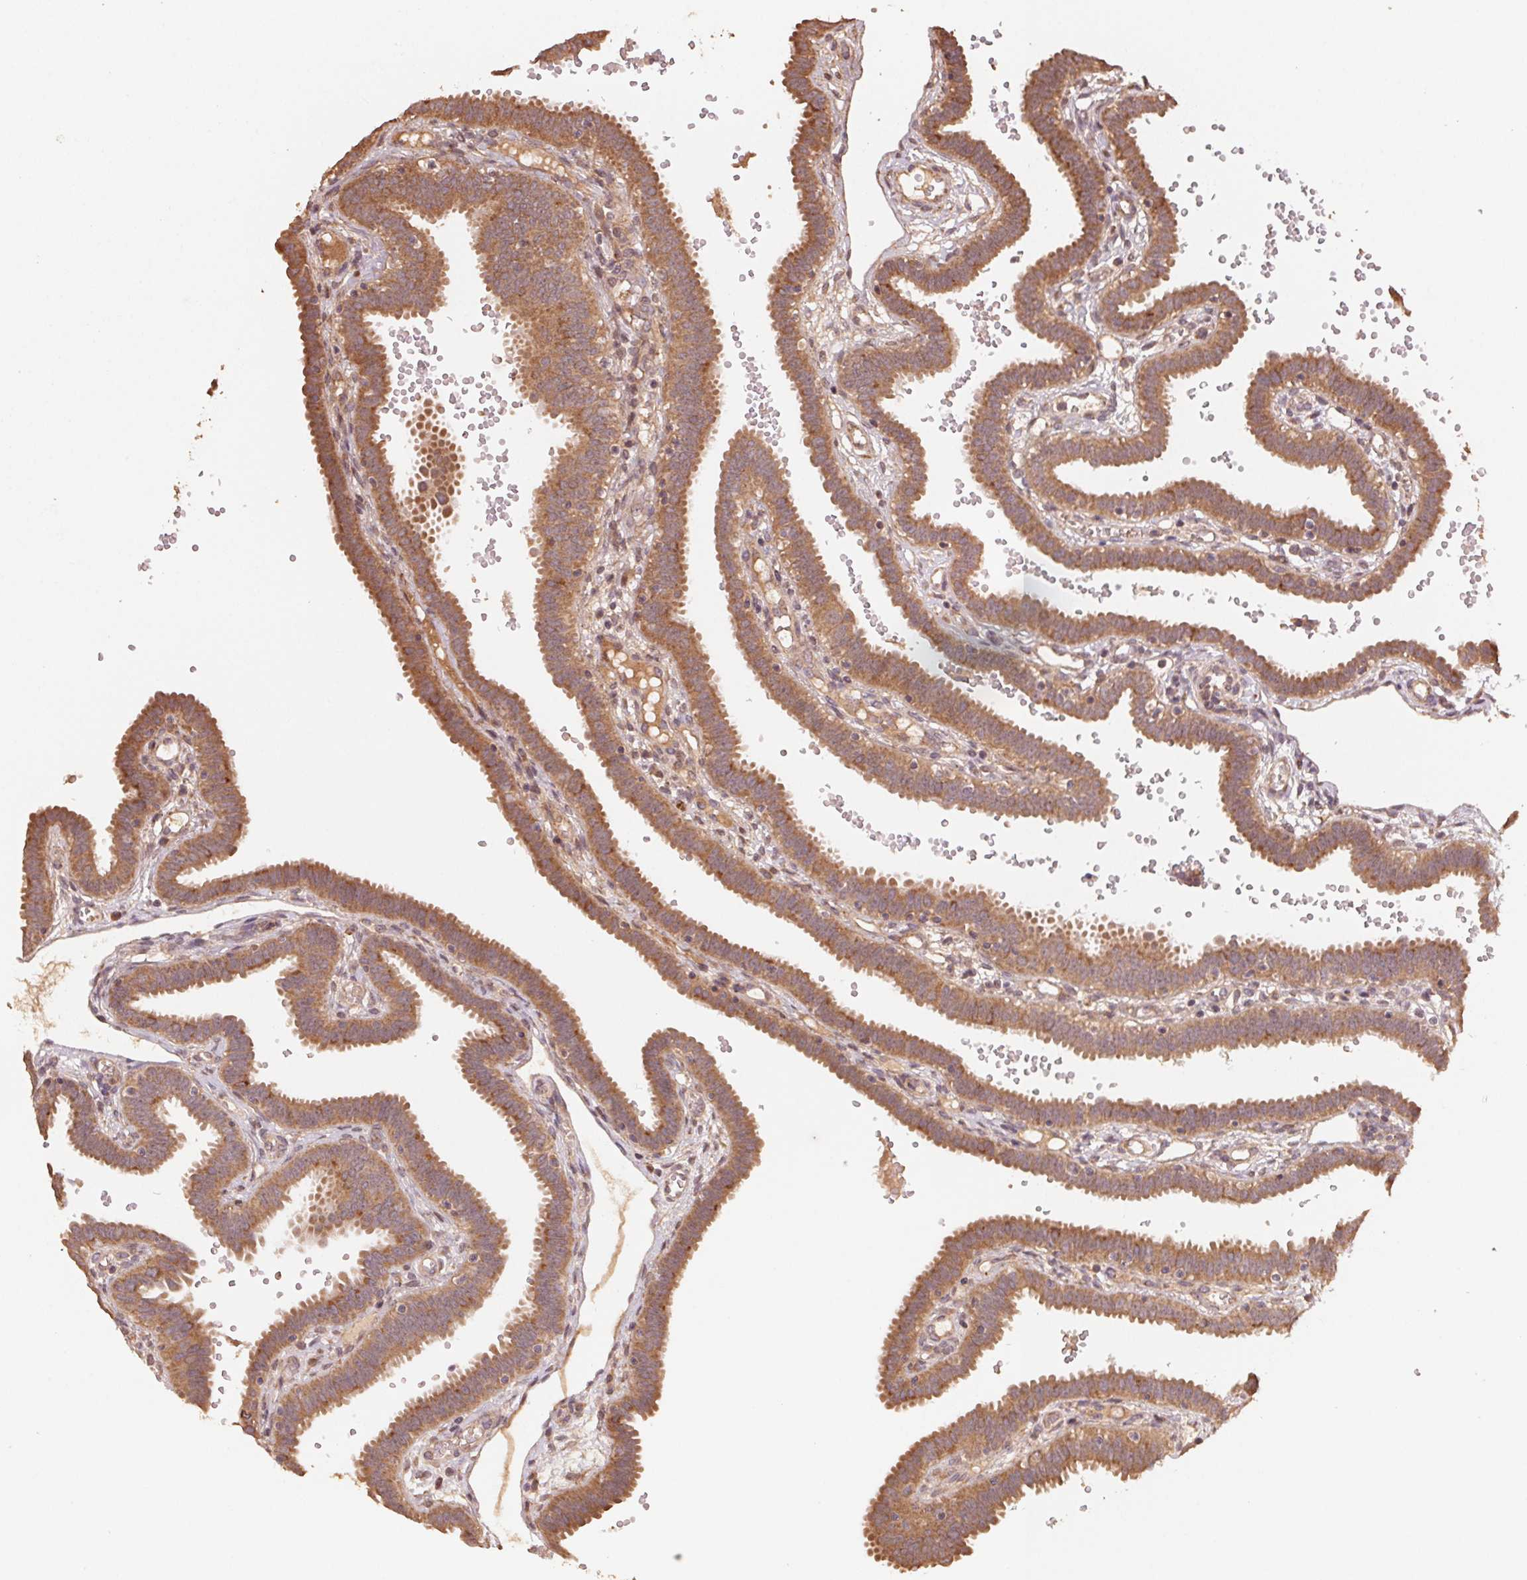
{"staining": {"intensity": "moderate", "quantity": ">75%", "location": "cytoplasmic/membranous"}, "tissue": "fallopian tube", "cell_type": "Glandular cells", "image_type": "normal", "snomed": [{"axis": "morphology", "description": "Normal tissue, NOS"}, {"axis": "topography", "description": "Fallopian tube"}], "caption": "Protein analysis of normal fallopian tube exhibits moderate cytoplasmic/membranous staining in about >75% of glandular cells.", "gene": "WBP2", "patient": {"sex": "female", "age": 37}}